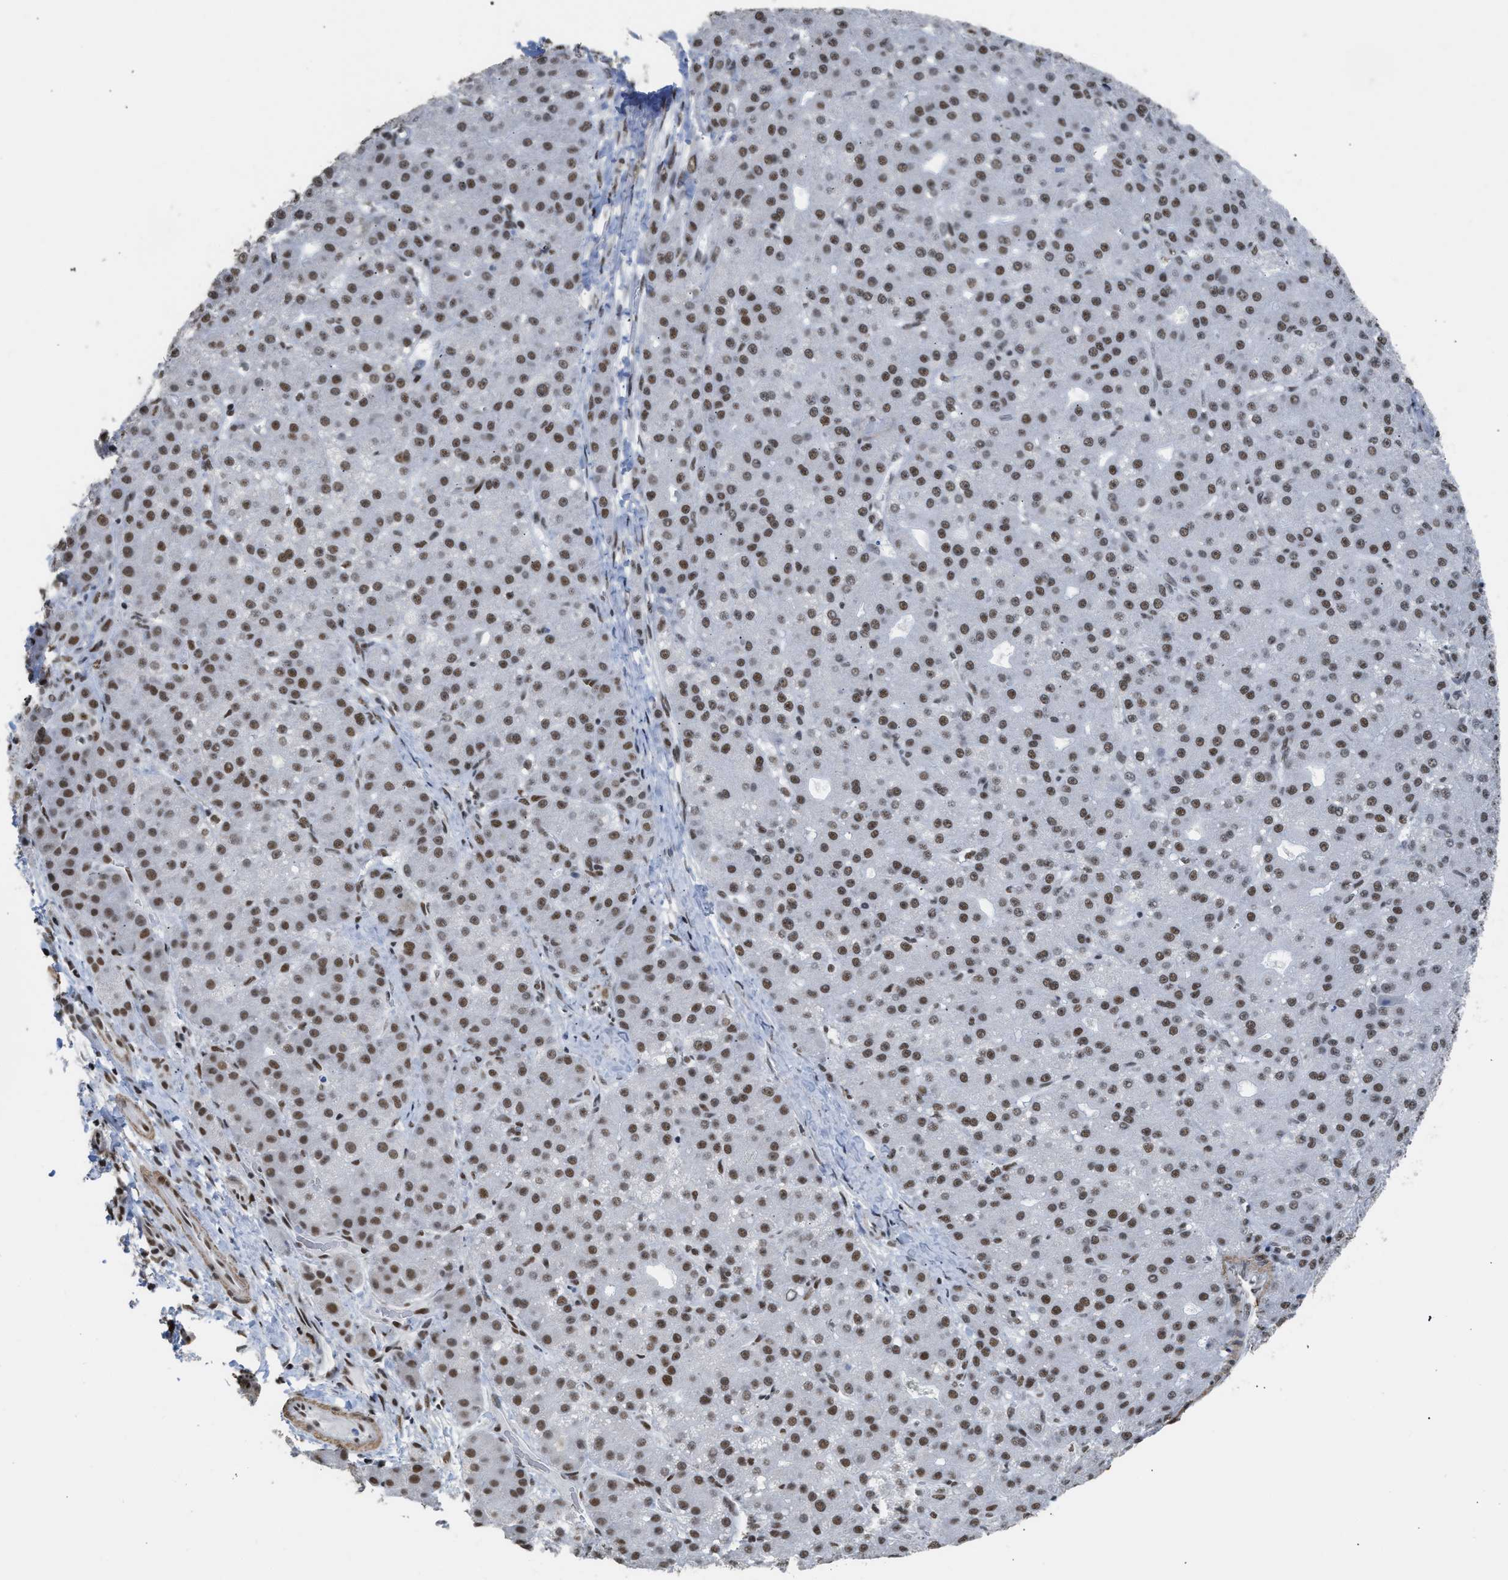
{"staining": {"intensity": "strong", "quantity": ">75%", "location": "nuclear"}, "tissue": "liver cancer", "cell_type": "Tumor cells", "image_type": "cancer", "snomed": [{"axis": "morphology", "description": "Carcinoma, Hepatocellular, NOS"}, {"axis": "topography", "description": "Liver"}], "caption": "Liver cancer tissue shows strong nuclear expression in approximately >75% of tumor cells, visualized by immunohistochemistry. The staining was performed using DAB (3,3'-diaminobenzidine), with brown indicating positive protein expression. Nuclei are stained blue with hematoxylin.", "gene": "SCAF4", "patient": {"sex": "male", "age": 67}}